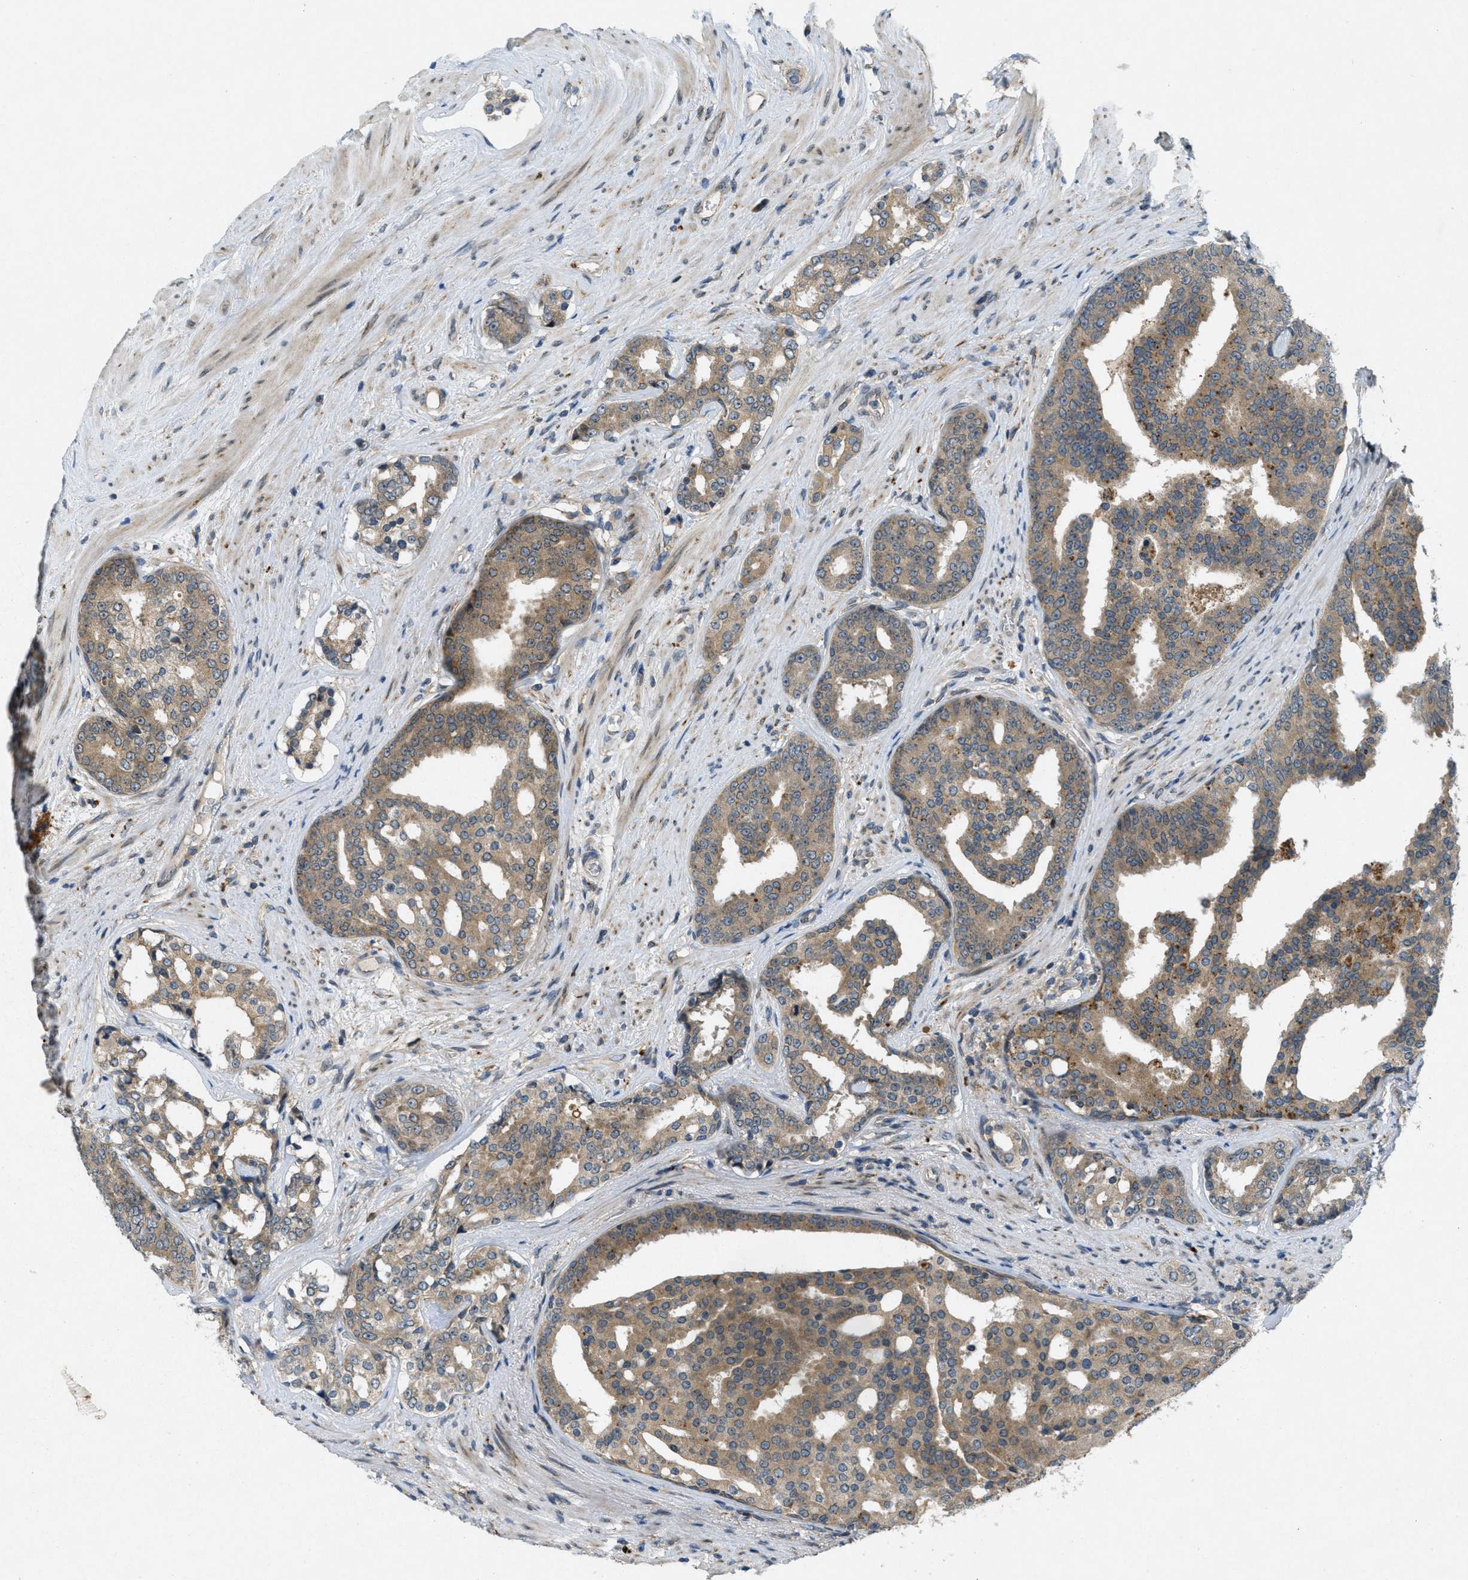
{"staining": {"intensity": "moderate", "quantity": ">75%", "location": "cytoplasmic/membranous"}, "tissue": "prostate cancer", "cell_type": "Tumor cells", "image_type": "cancer", "snomed": [{"axis": "morphology", "description": "Adenocarcinoma, High grade"}, {"axis": "topography", "description": "Prostate"}], "caption": "A high-resolution micrograph shows IHC staining of adenocarcinoma (high-grade) (prostate), which demonstrates moderate cytoplasmic/membranous positivity in about >75% of tumor cells.", "gene": "SIGMAR1", "patient": {"sex": "male", "age": 71}}